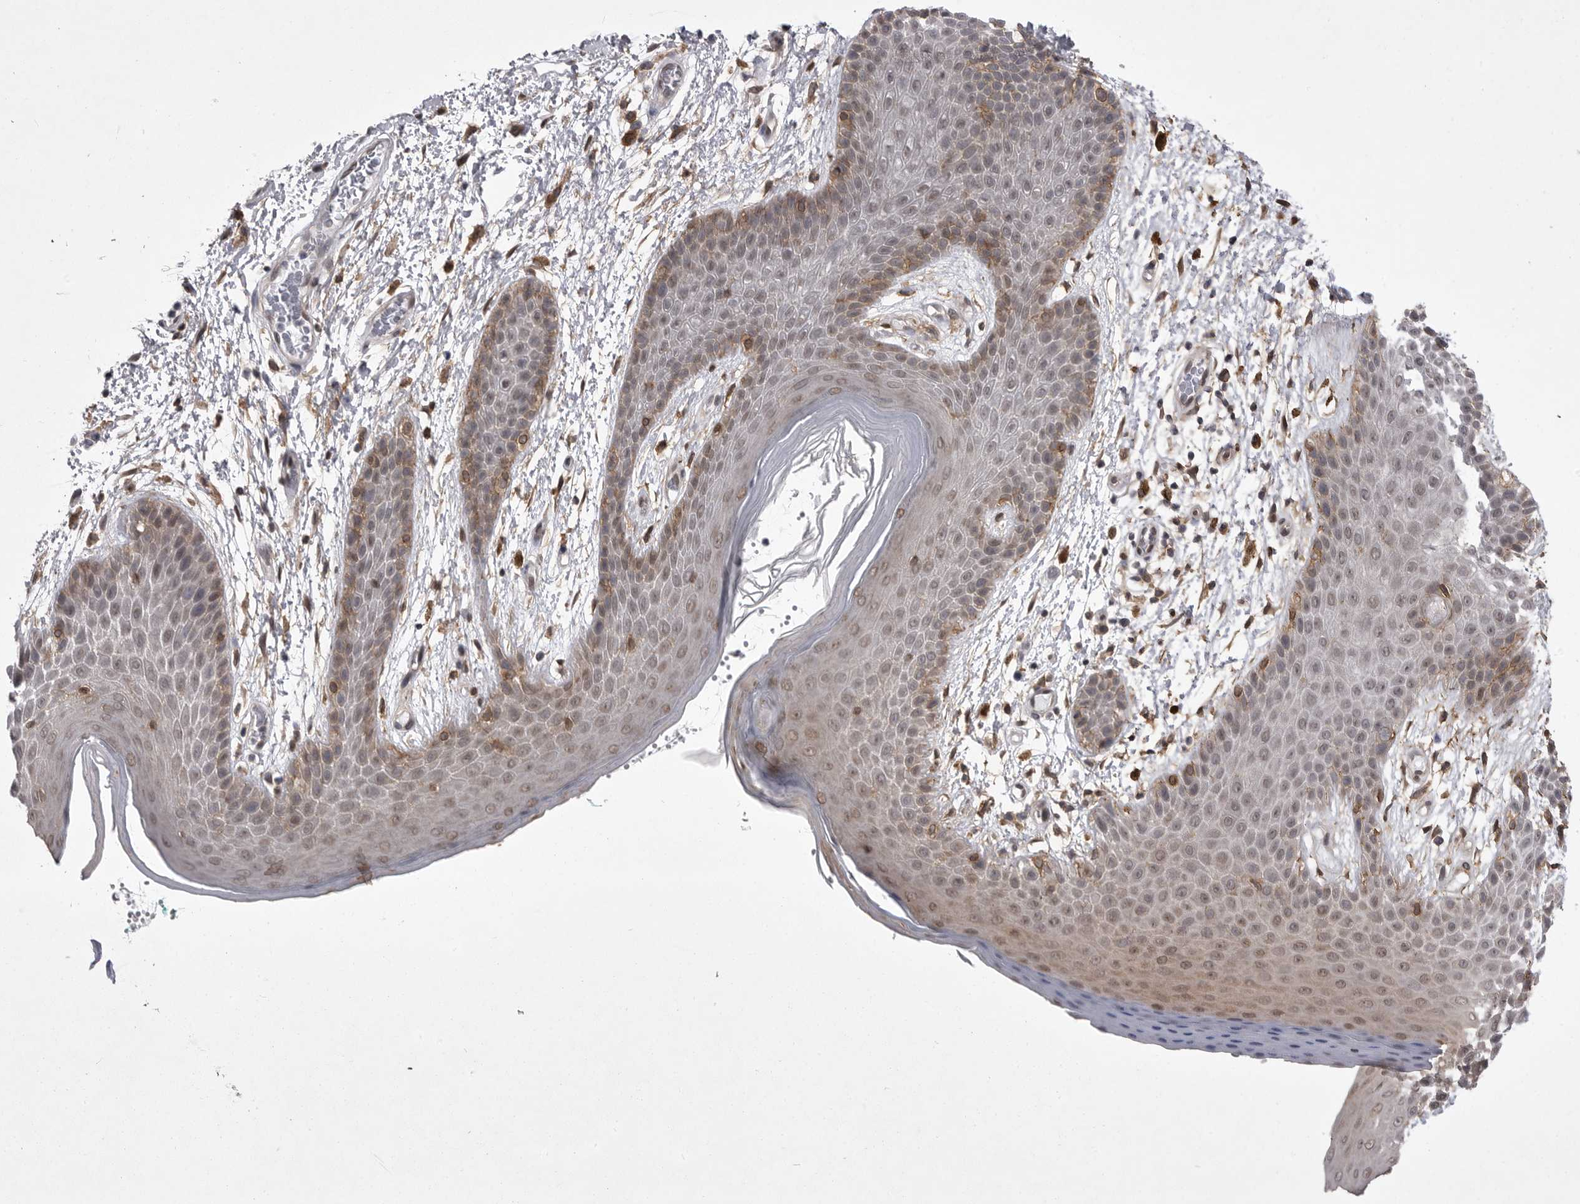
{"staining": {"intensity": "moderate", "quantity": "25%-75%", "location": "cytoplasmic/membranous,nuclear"}, "tissue": "skin", "cell_type": "Epidermal cells", "image_type": "normal", "snomed": [{"axis": "morphology", "description": "Normal tissue, NOS"}, {"axis": "topography", "description": "Anal"}], "caption": "This micrograph displays benign skin stained with immunohistochemistry (IHC) to label a protein in brown. The cytoplasmic/membranous,nuclear of epidermal cells show moderate positivity for the protein. Nuclei are counter-stained blue.", "gene": "ABL1", "patient": {"sex": "male", "age": 74}}